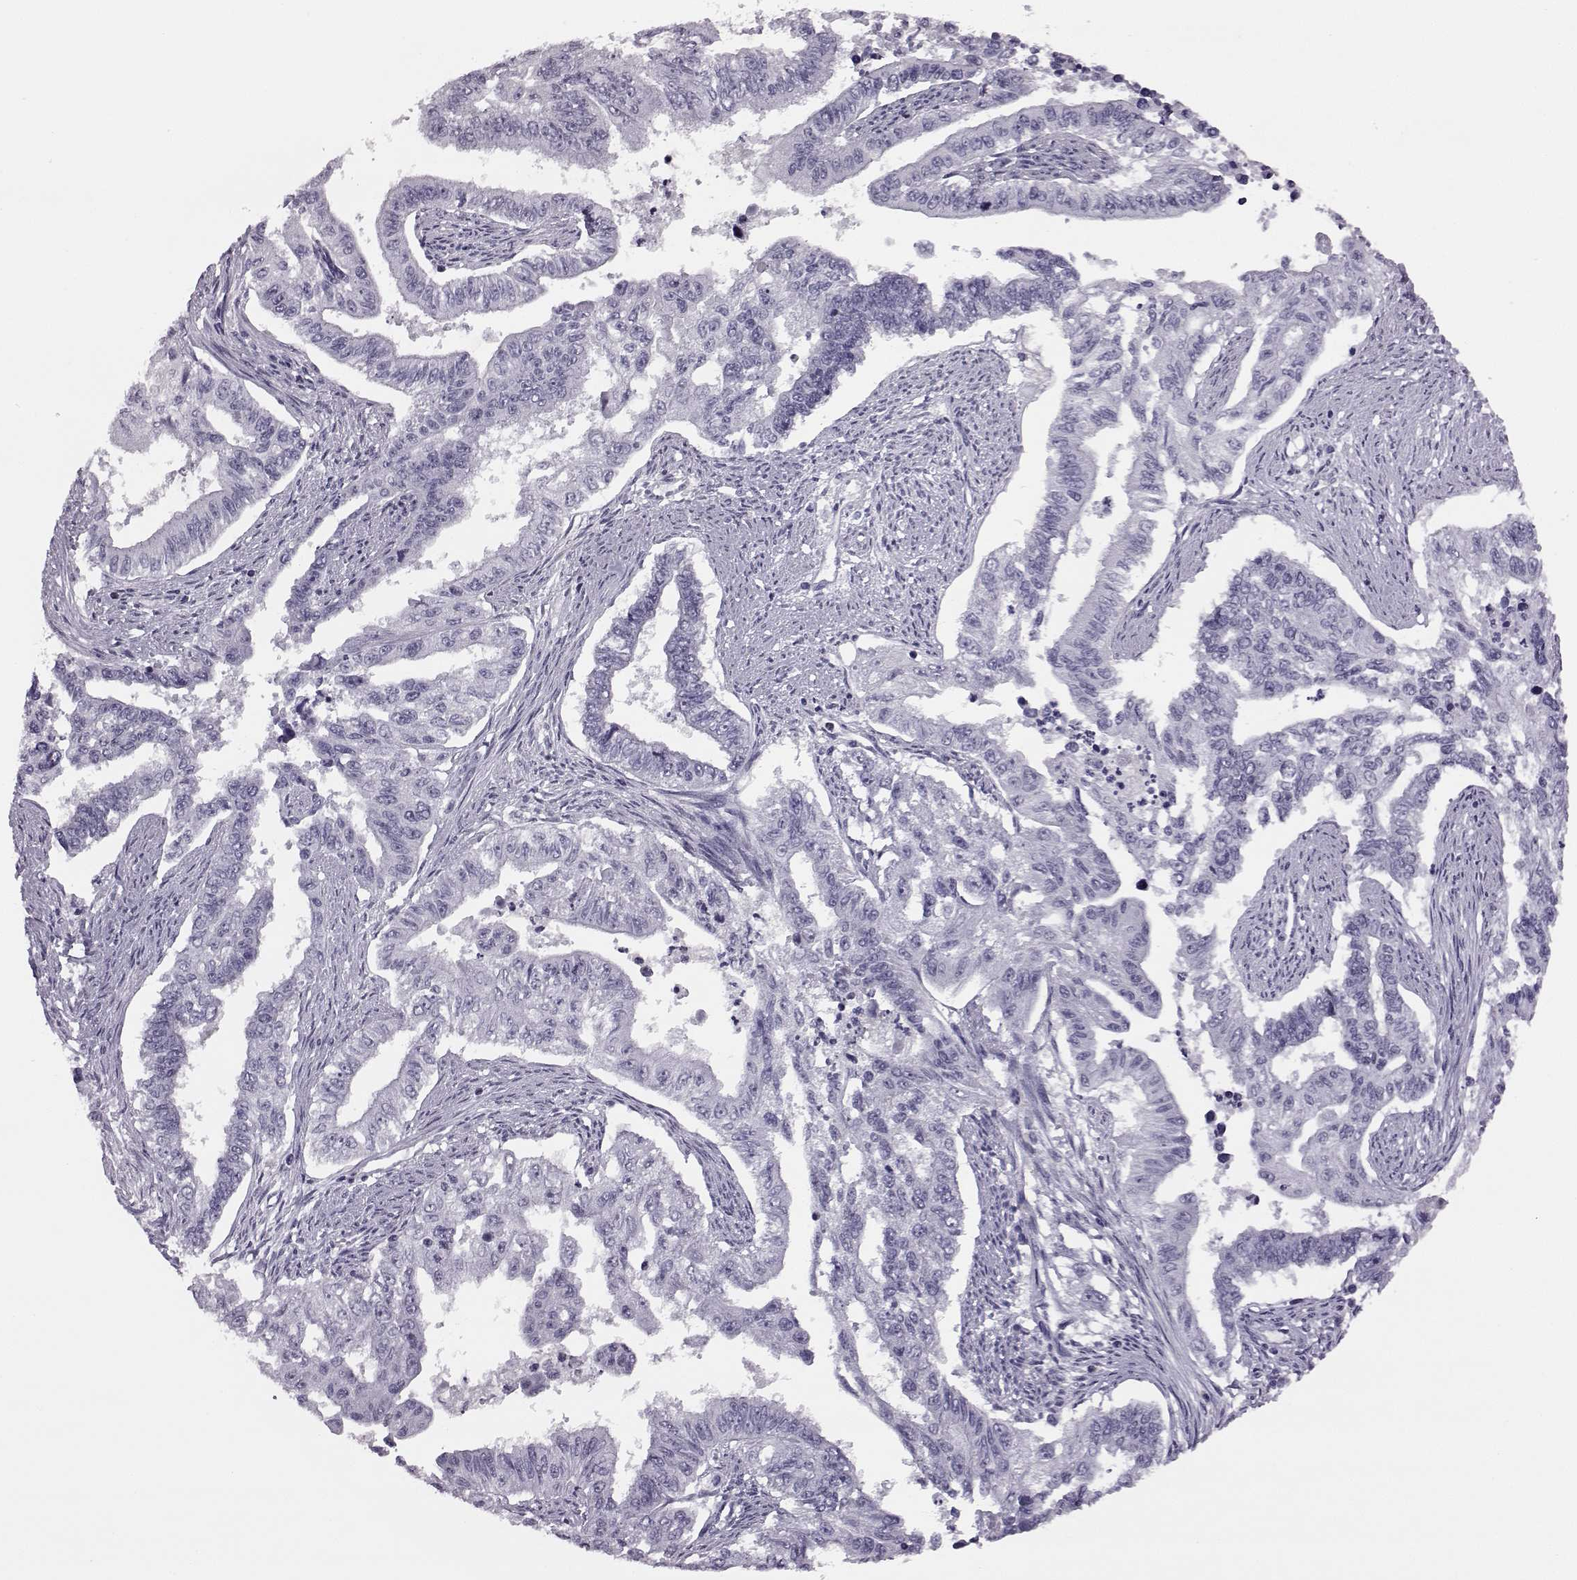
{"staining": {"intensity": "negative", "quantity": "none", "location": "none"}, "tissue": "endometrial cancer", "cell_type": "Tumor cells", "image_type": "cancer", "snomed": [{"axis": "morphology", "description": "Adenocarcinoma, NOS"}, {"axis": "topography", "description": "Uterus"}], "caption": "Immunohistochemistry (IHC) micrograph of neoplastic tissue: endometrial cancer stained with DAB (3,3'-diaminobenzidine) displays no significant protein positivity in tumor cells.", "gene": "ADGRG2", "patient": {"sex": "female", "age": 59}}